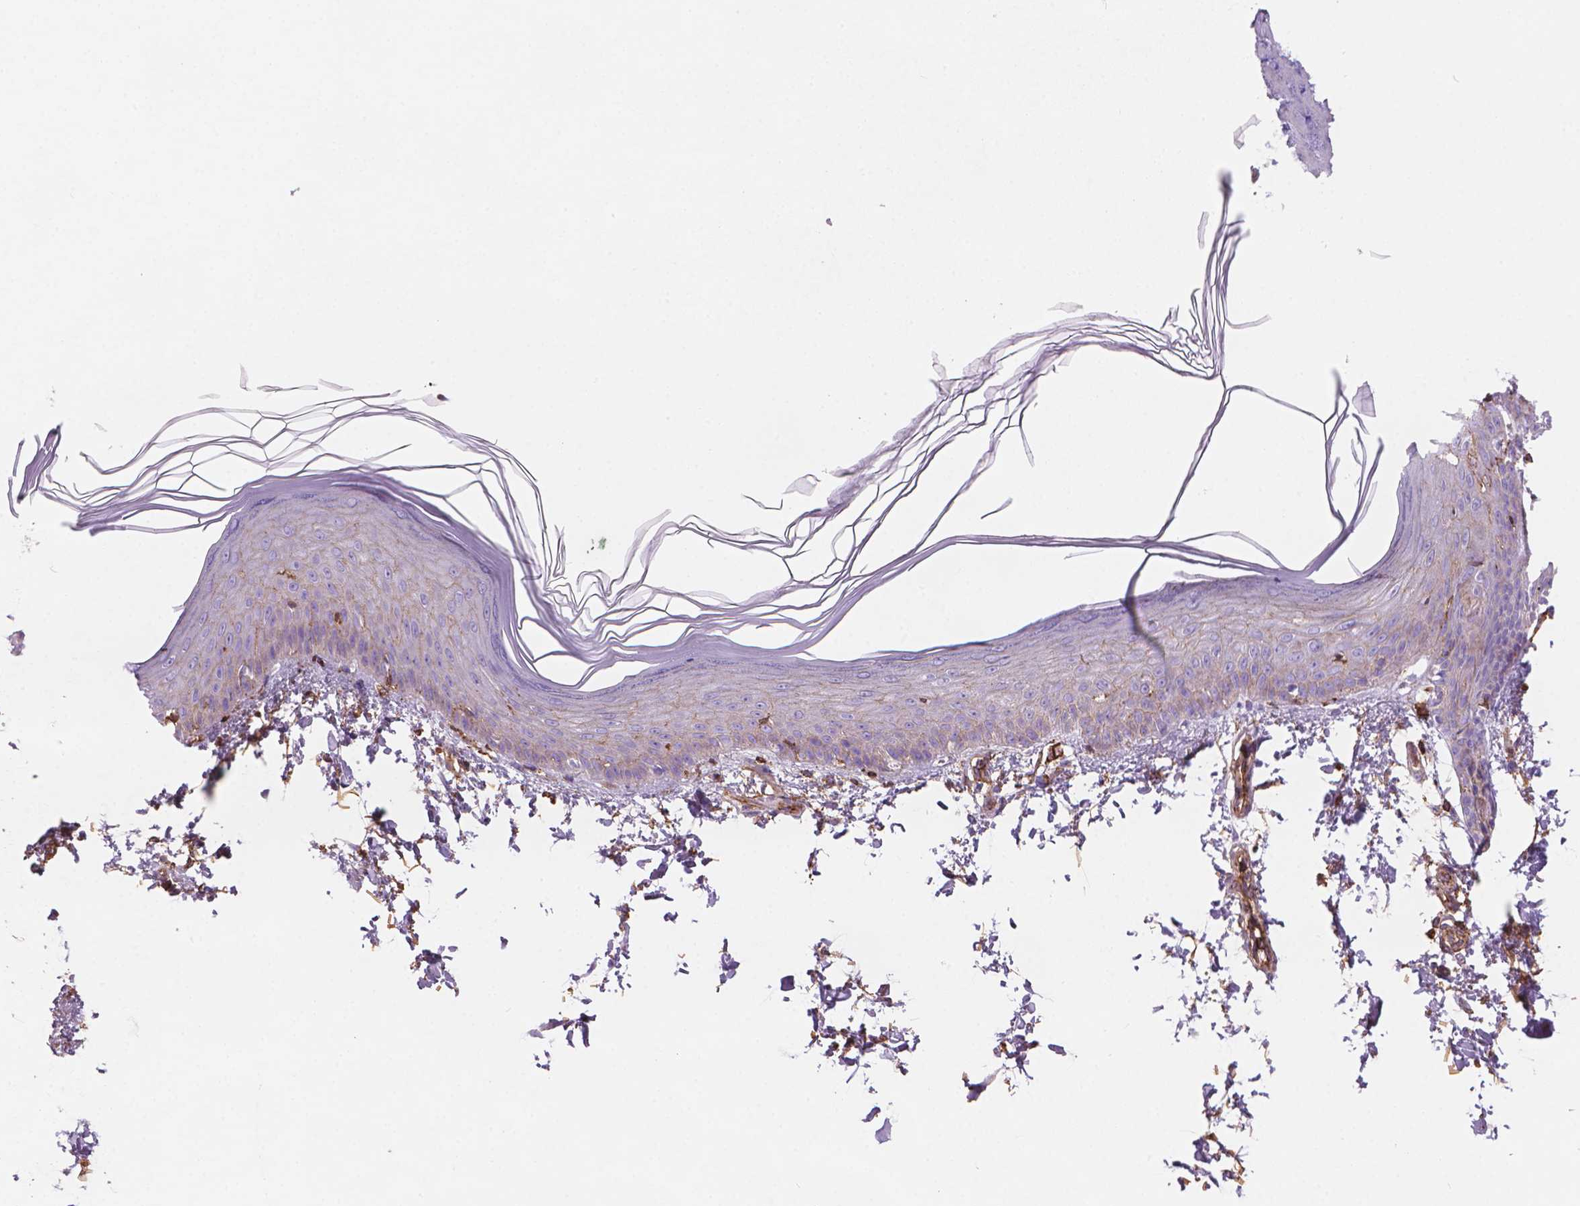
{"staining": {"intensity": "moderate", "quantity": ">75%", "location": "cytoplasmic/membranous"}, "tissue": "skin", "cell_type": "Fibroblasts", "image_type": "normal", "snomed": [{"axis": "morphology", "description": "Normal tissue, NOS"}, {"axis": "topography", "description": "Skin"}], "caption": "Protein analysis of benign skin reveals moderate cytoplasmic/membranous expression in about >75% of fibroblasts.", "gene": "PATJ", "patient": {"sex": "female", "age": 62}}